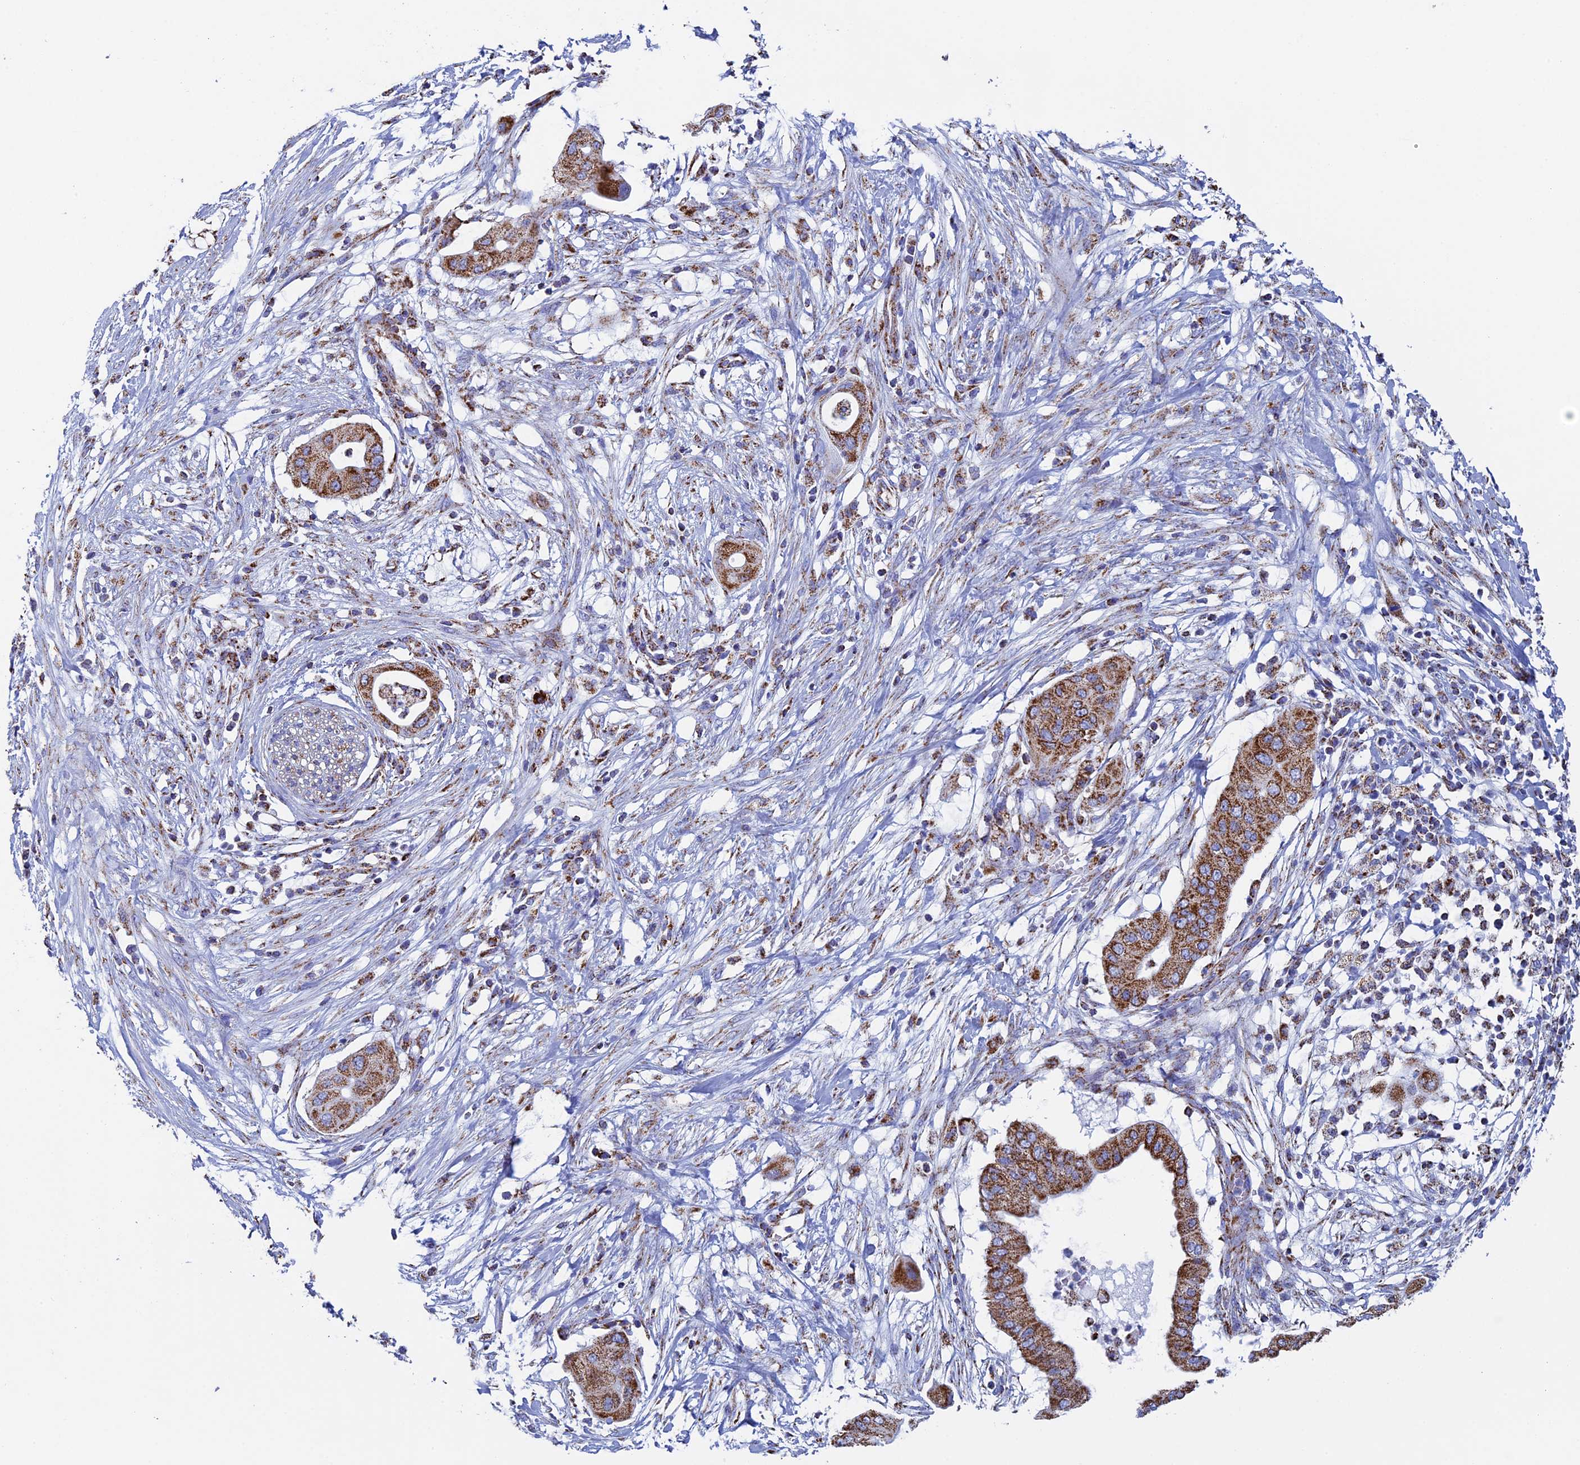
{"staining": {"intensity": "strong", "quantity": ">75%", "location": "cytoplasmic/membranous"}, "tissue": "pancreatic cancer", "cell_type": "Tumor cells", "image_type": "cancer", "snomed": [{"axis": "morphology", "description": "Adenocarcinoma, NOS"}, {"axis": "topography", "description": "Pancreas"}], "caption": "Immunohistochemical staining of human pancreatic cancer (adenocarcinoma) displays high levels of strong cytoplasmic/membranous expression in approximately >75% of tumor cells.", "gene": "UQCRFS1", "patient": {"sex": "male", "age": 68}}